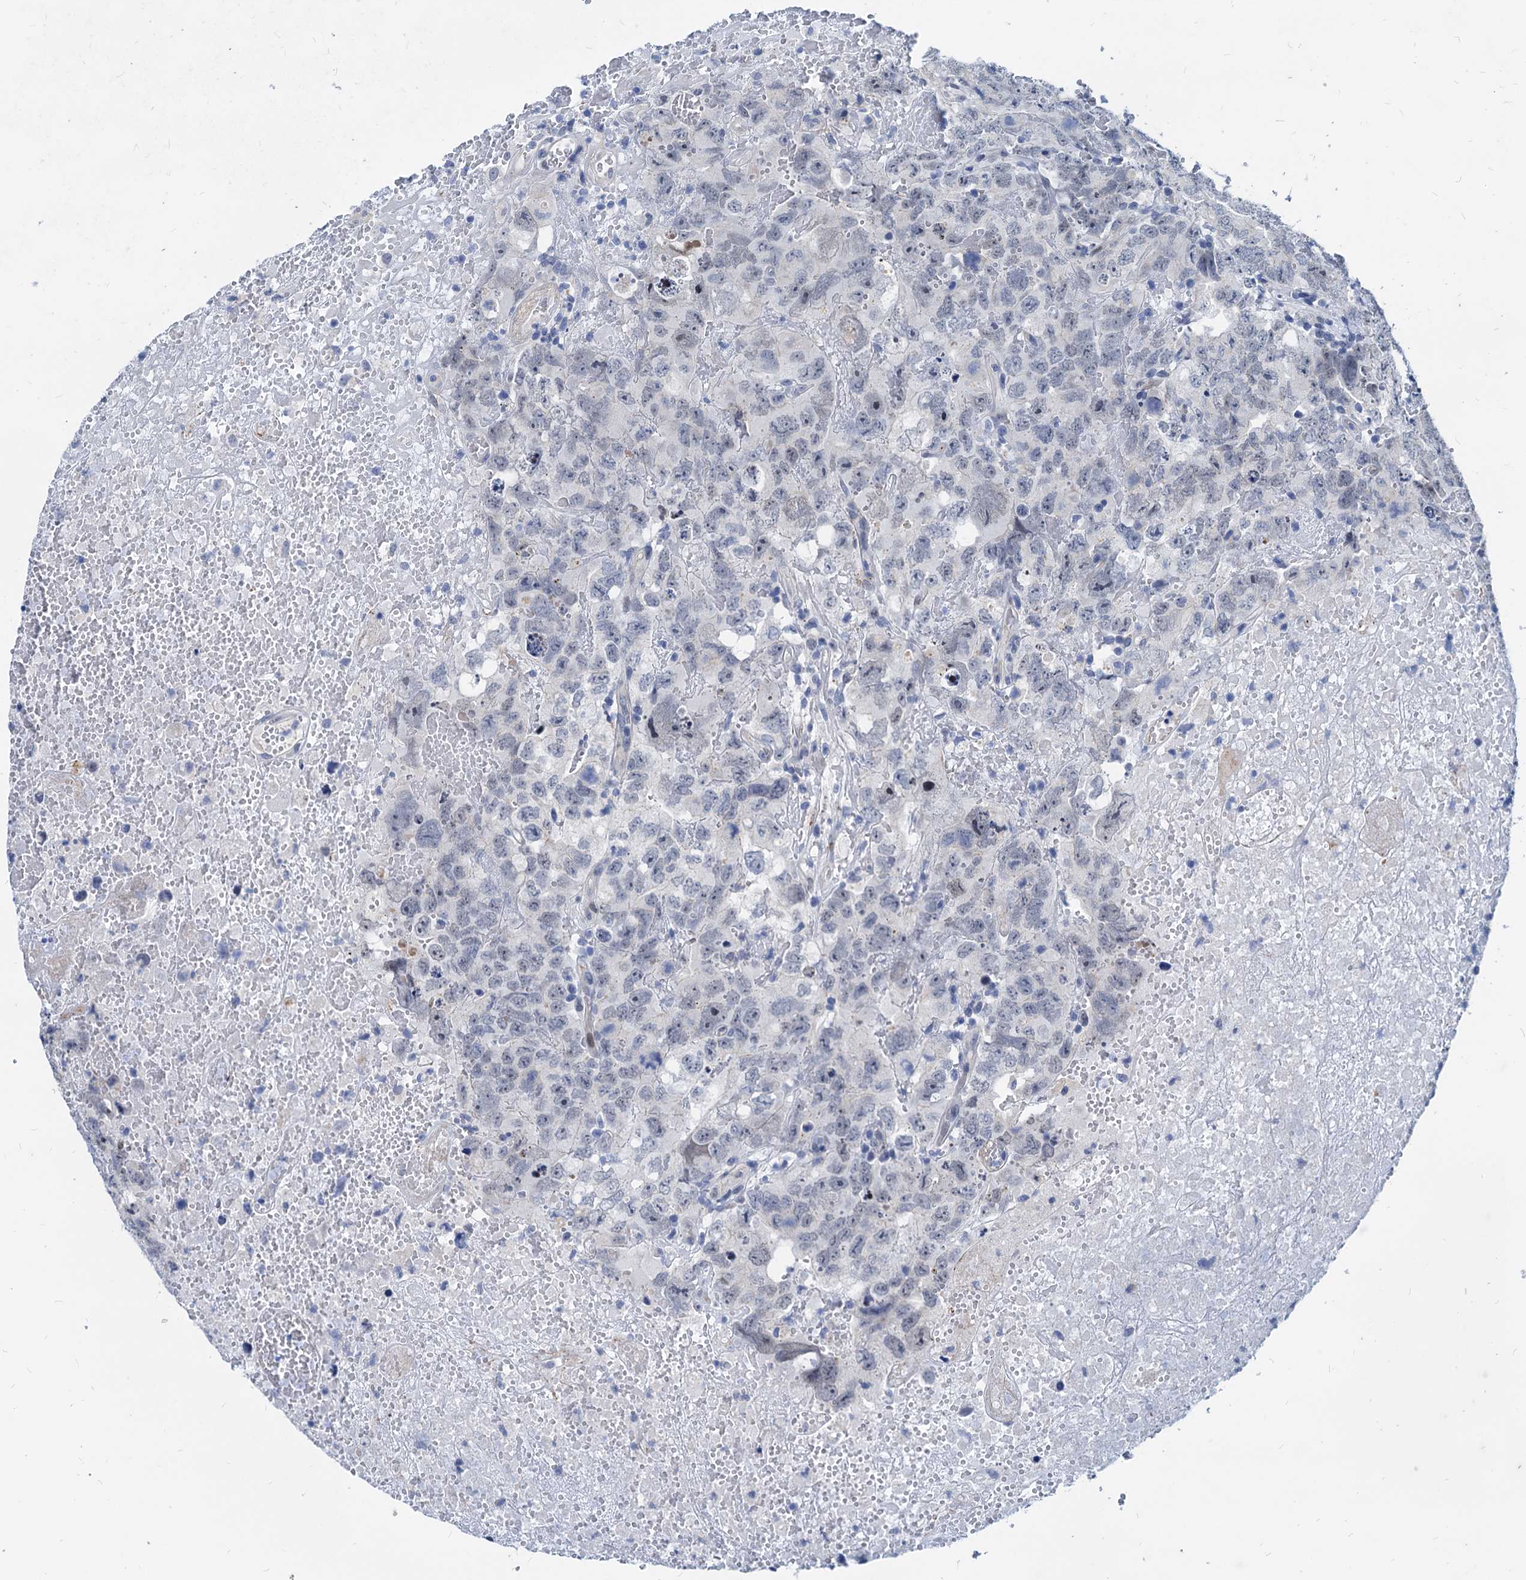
{"staining": {"intensity": "negative", "quantity": "none", "location": "none"}, "tissue": "testis cancer", "cell_type": "Tumor cells", "image_type": "cancer", "snomed": [{"axis": "morphology", "description": "Carcinoma, Embryonal, NOS"}, {"axis": "topography", "description": "Testis"}], "caption": "This is an immunohistochemistry (IHC) photomicrograph of human embryonal carcinoma (testis). There is no expression in tumor cells.", "gene": "HSF2", "patient": {"sex": "male", "age": 45}}